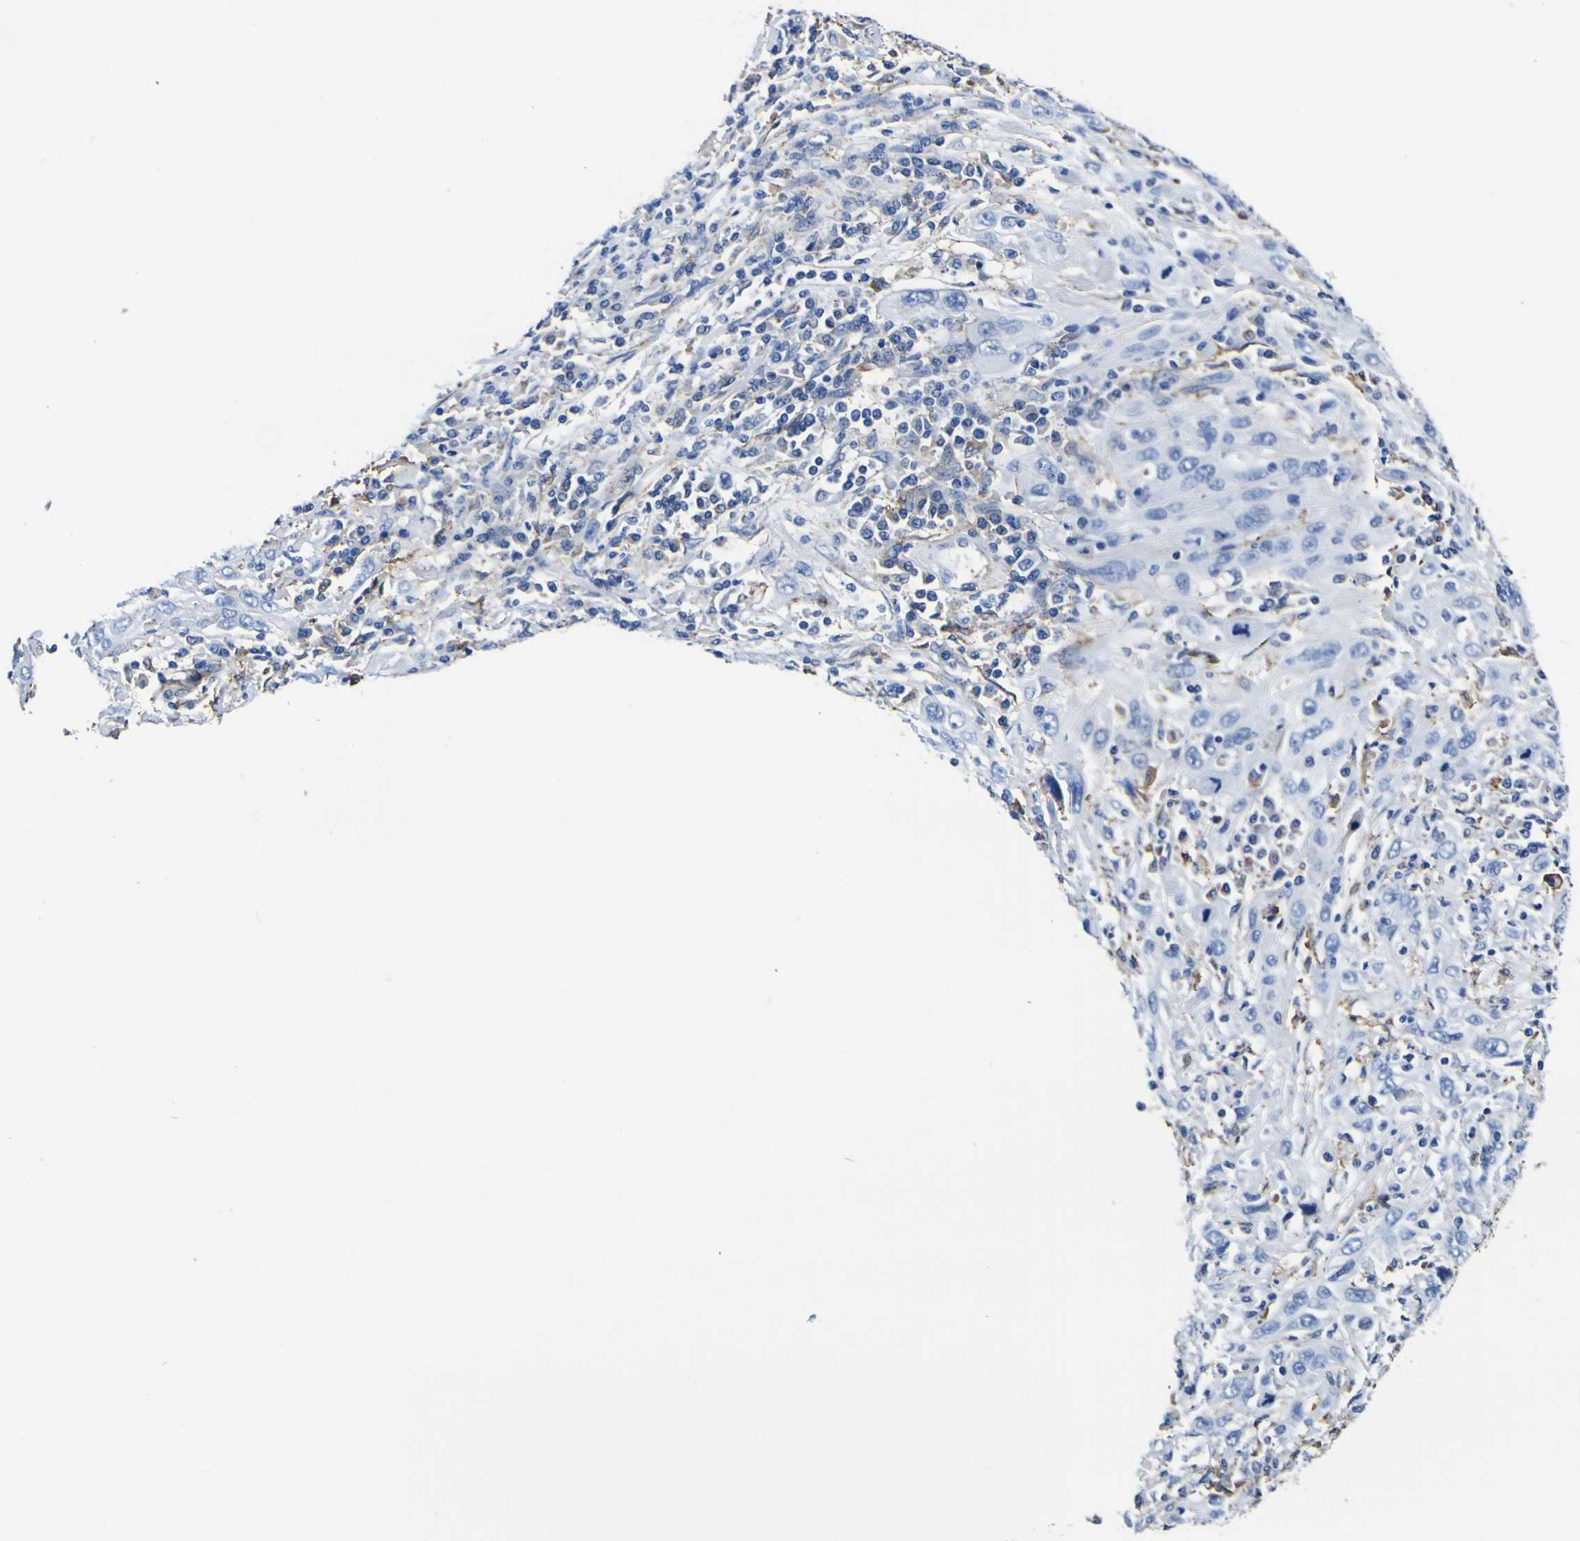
{"staining": {"intensity": "negative", "quantity": "none", "location": "none"}, "tissue": "cervical cancer", "cell_type": "Tumor cells", "image_type": "cancer", "snomed": [{"axis": "morphology", "description": "Squamous cell carcinoma, NOS"}, {"axis": "topography", "description": "Cervix"}], "caption": "Protein analysis of cervical cancer (squamous cell carcinoma) displays no significant staining in tumor cells.", "gene": "PXDN", "patient": {"sex": "female", "age": 46}}